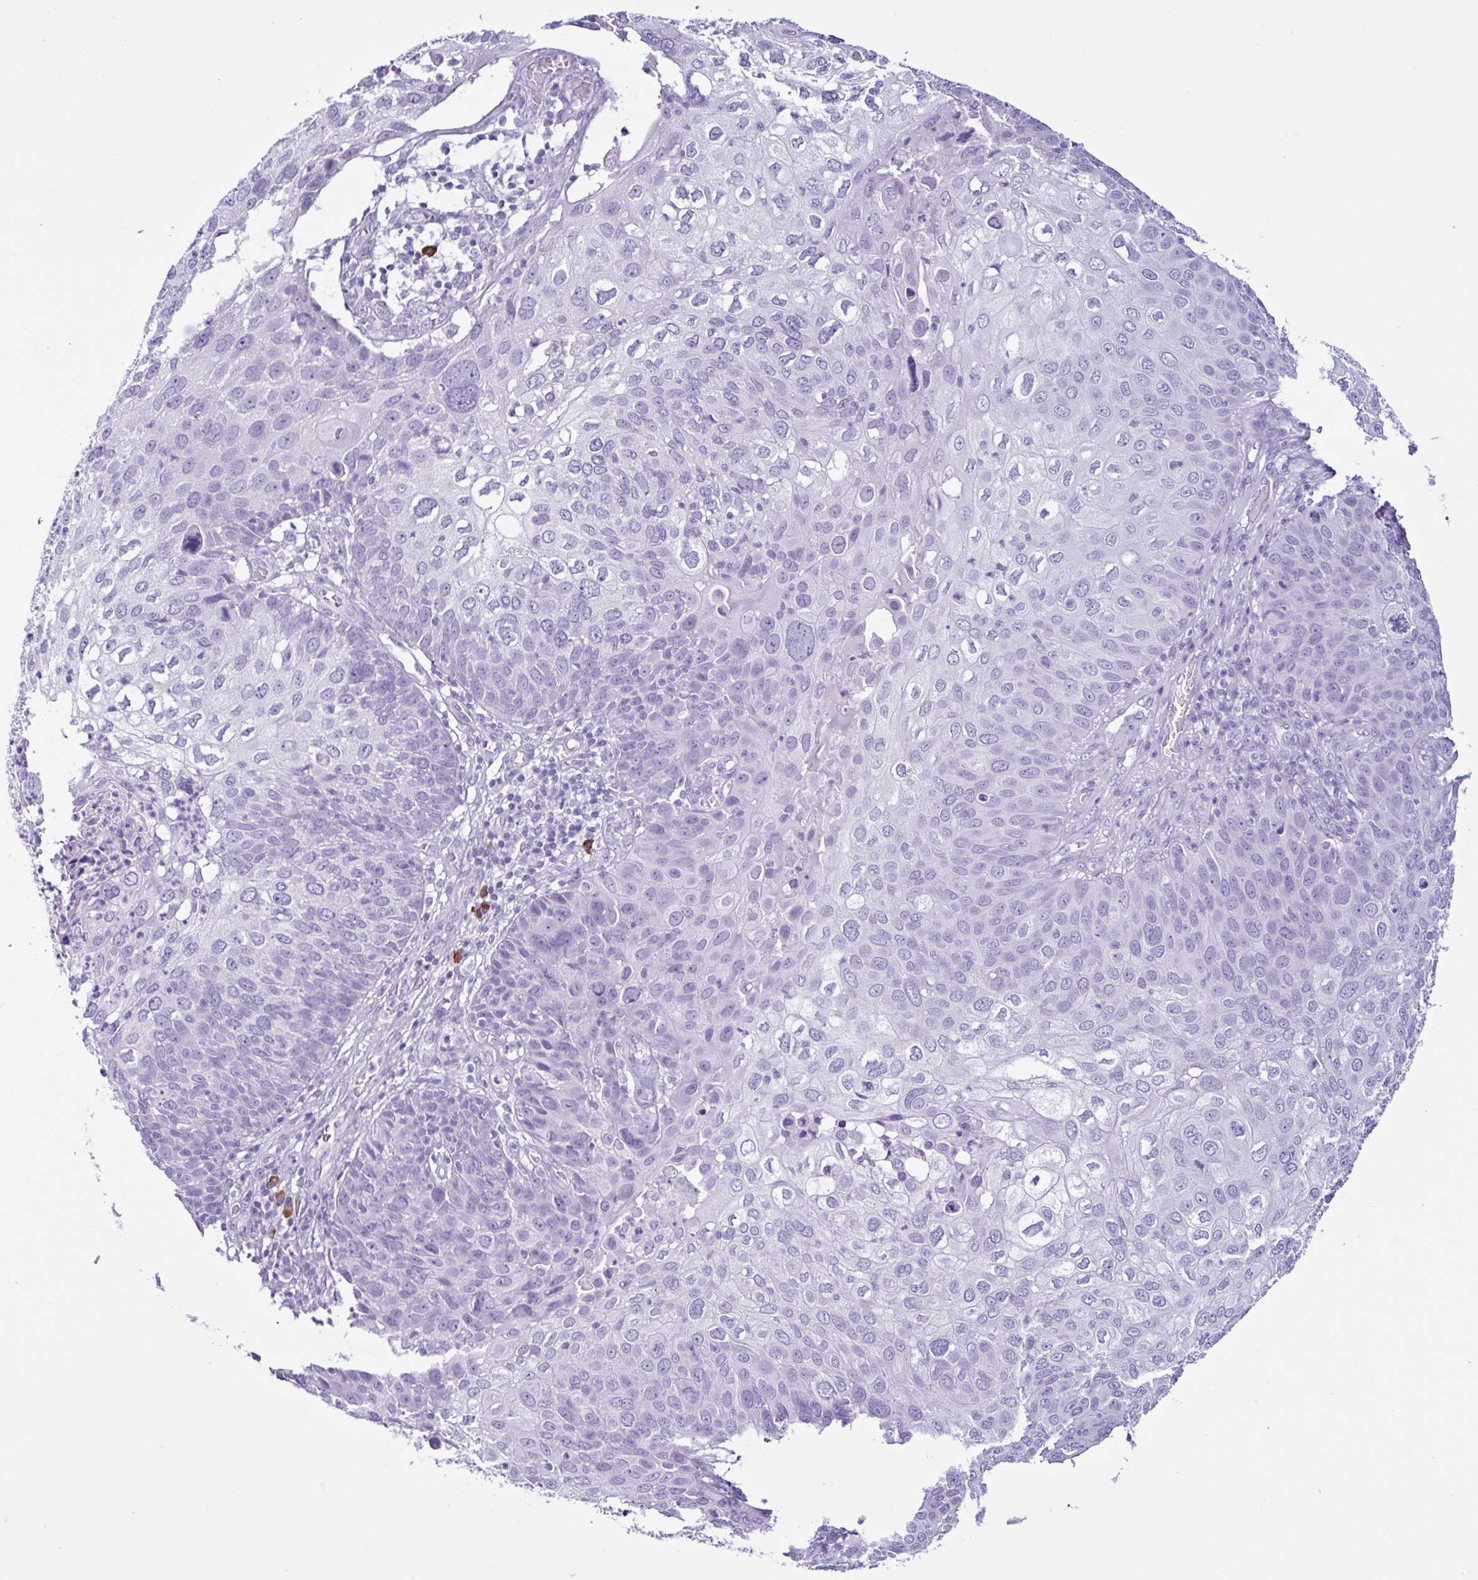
{"staining": {"intensity": "negative", "quantity": "none", "location": "none"}, "tissue": "skin cancer", "cell_type": "Tumor cells", "image_type": "cancer", "snomed": [{"axis": "morphology", "description": "Squamous cell carcinoma, NOS"}, {"axis": "topography", "description": "Skin"}], "caption": "There is no significant expression in tumor cells of squamous cell carcinoma (skin). (DAB IHC with hematoxylin counter stain).", "gene": "PIGF", "patient": {"sex": "male", "age": 87}}